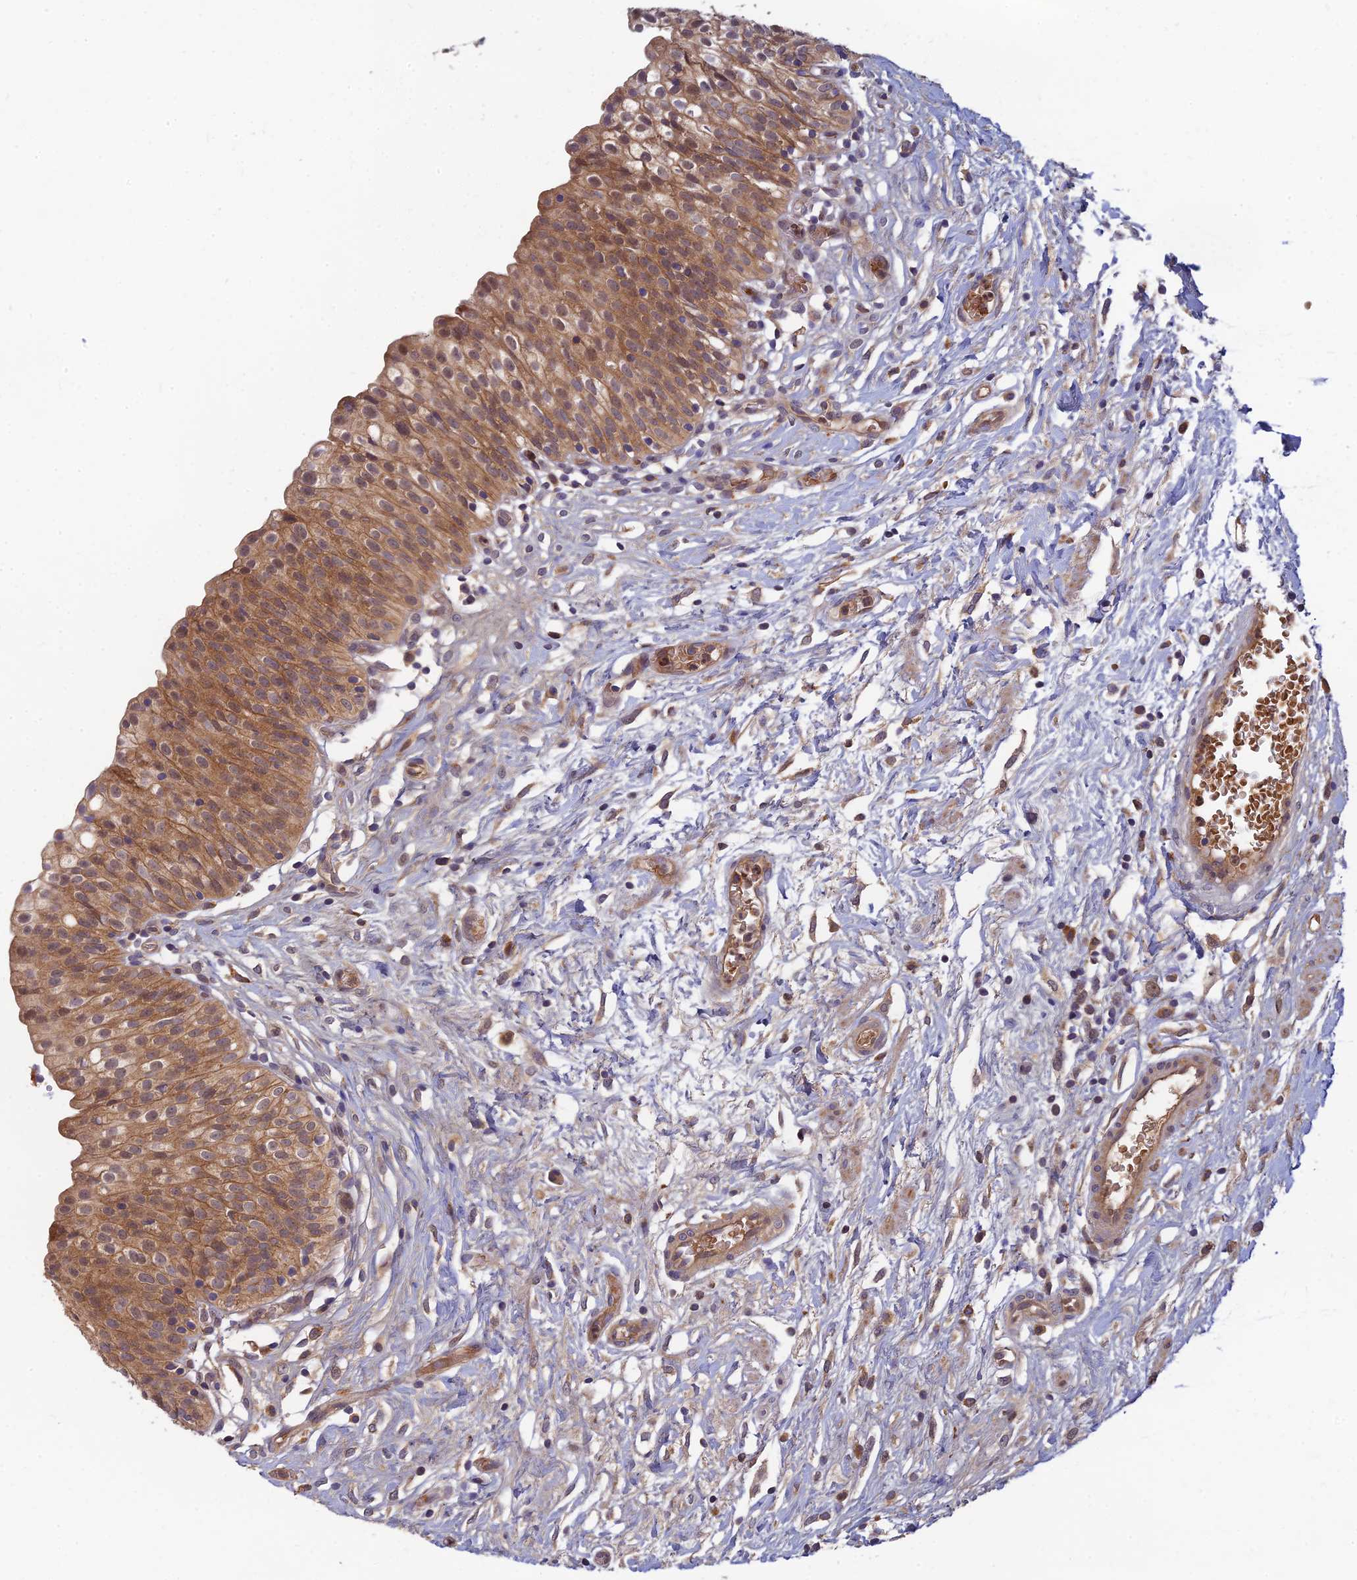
{"staining": {"intensity": "moderate", "quantity": ">75%", "location": "cytoplasmic/membranous,nuclear"}, "tissue": "urinary bladder", "cell_type": "Urothelial cells", "image_type": "normal", "snomed": [{"axis": "morphology", "description": "Normal tissue, NOS"}, {"axis": "topography", "description": "Urinary bladder"}], "caption": "An image showing moderate cytoplasmic/membranous,nuclear expression in about >75% of urothelial cells in benign urinary bladder, as visualized by brown immunohistochemical staining.", "gene": "FAM151B", "patient": {"sex": "male", "age": 55}}